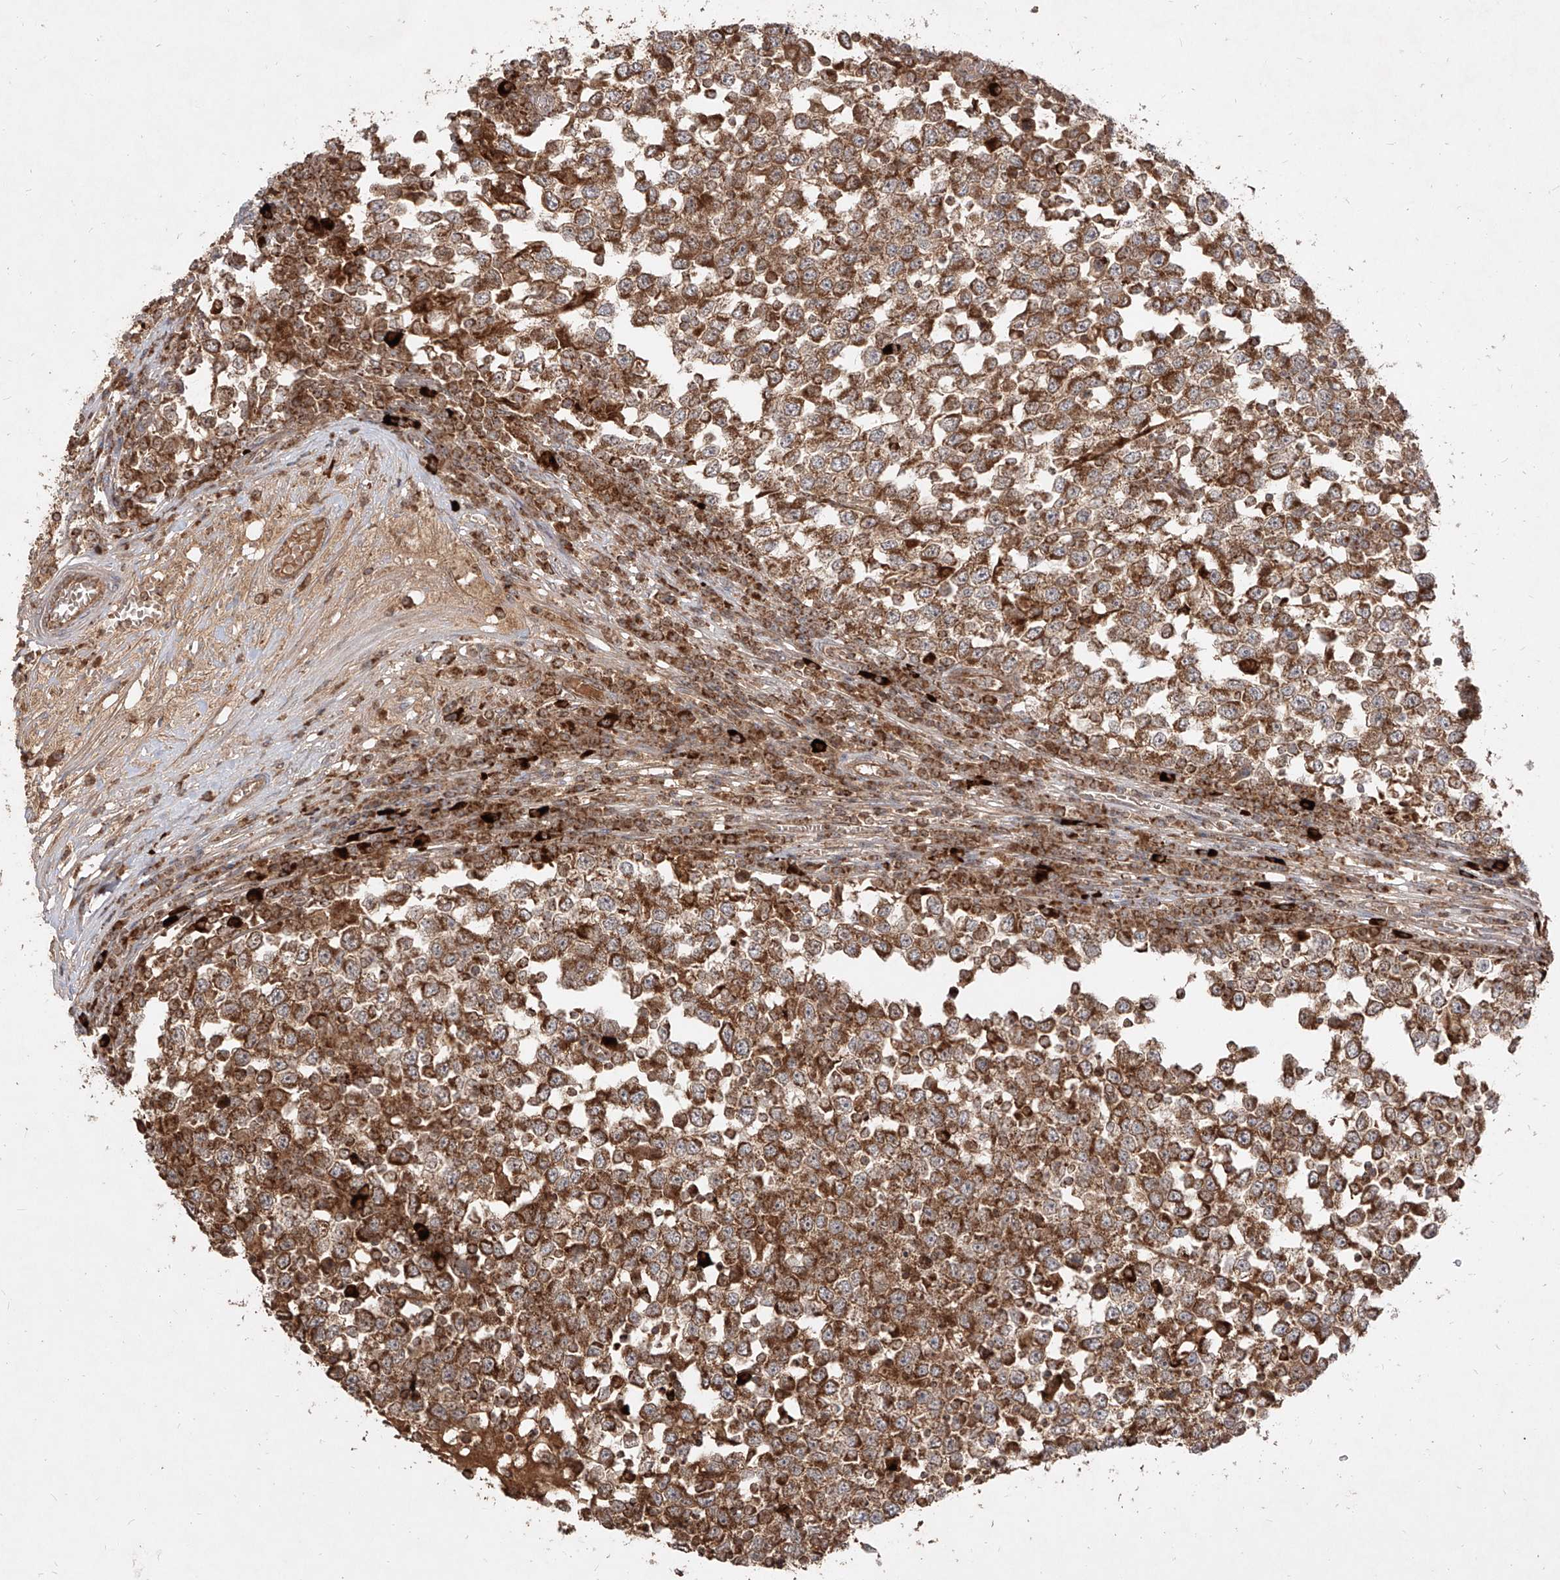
{"staining": {"intensity": "strong", "quantity": ">75%", "location": "cytoplasmic/membranous"}, "tissue": "testis cancer", "cell_type": "Tumor cells", "image_type": "cancer", "snomed": [{"axis": "morphology", "description": "Seminoma, NOS"}, {"axis": "topography", "description": "Testis"}], "caption": "Testis cancer stained with a protein marker exhibits strong staining in tumor cells.", "gene": "AIM2", "patient": {"sex": "male", "age": 65}}